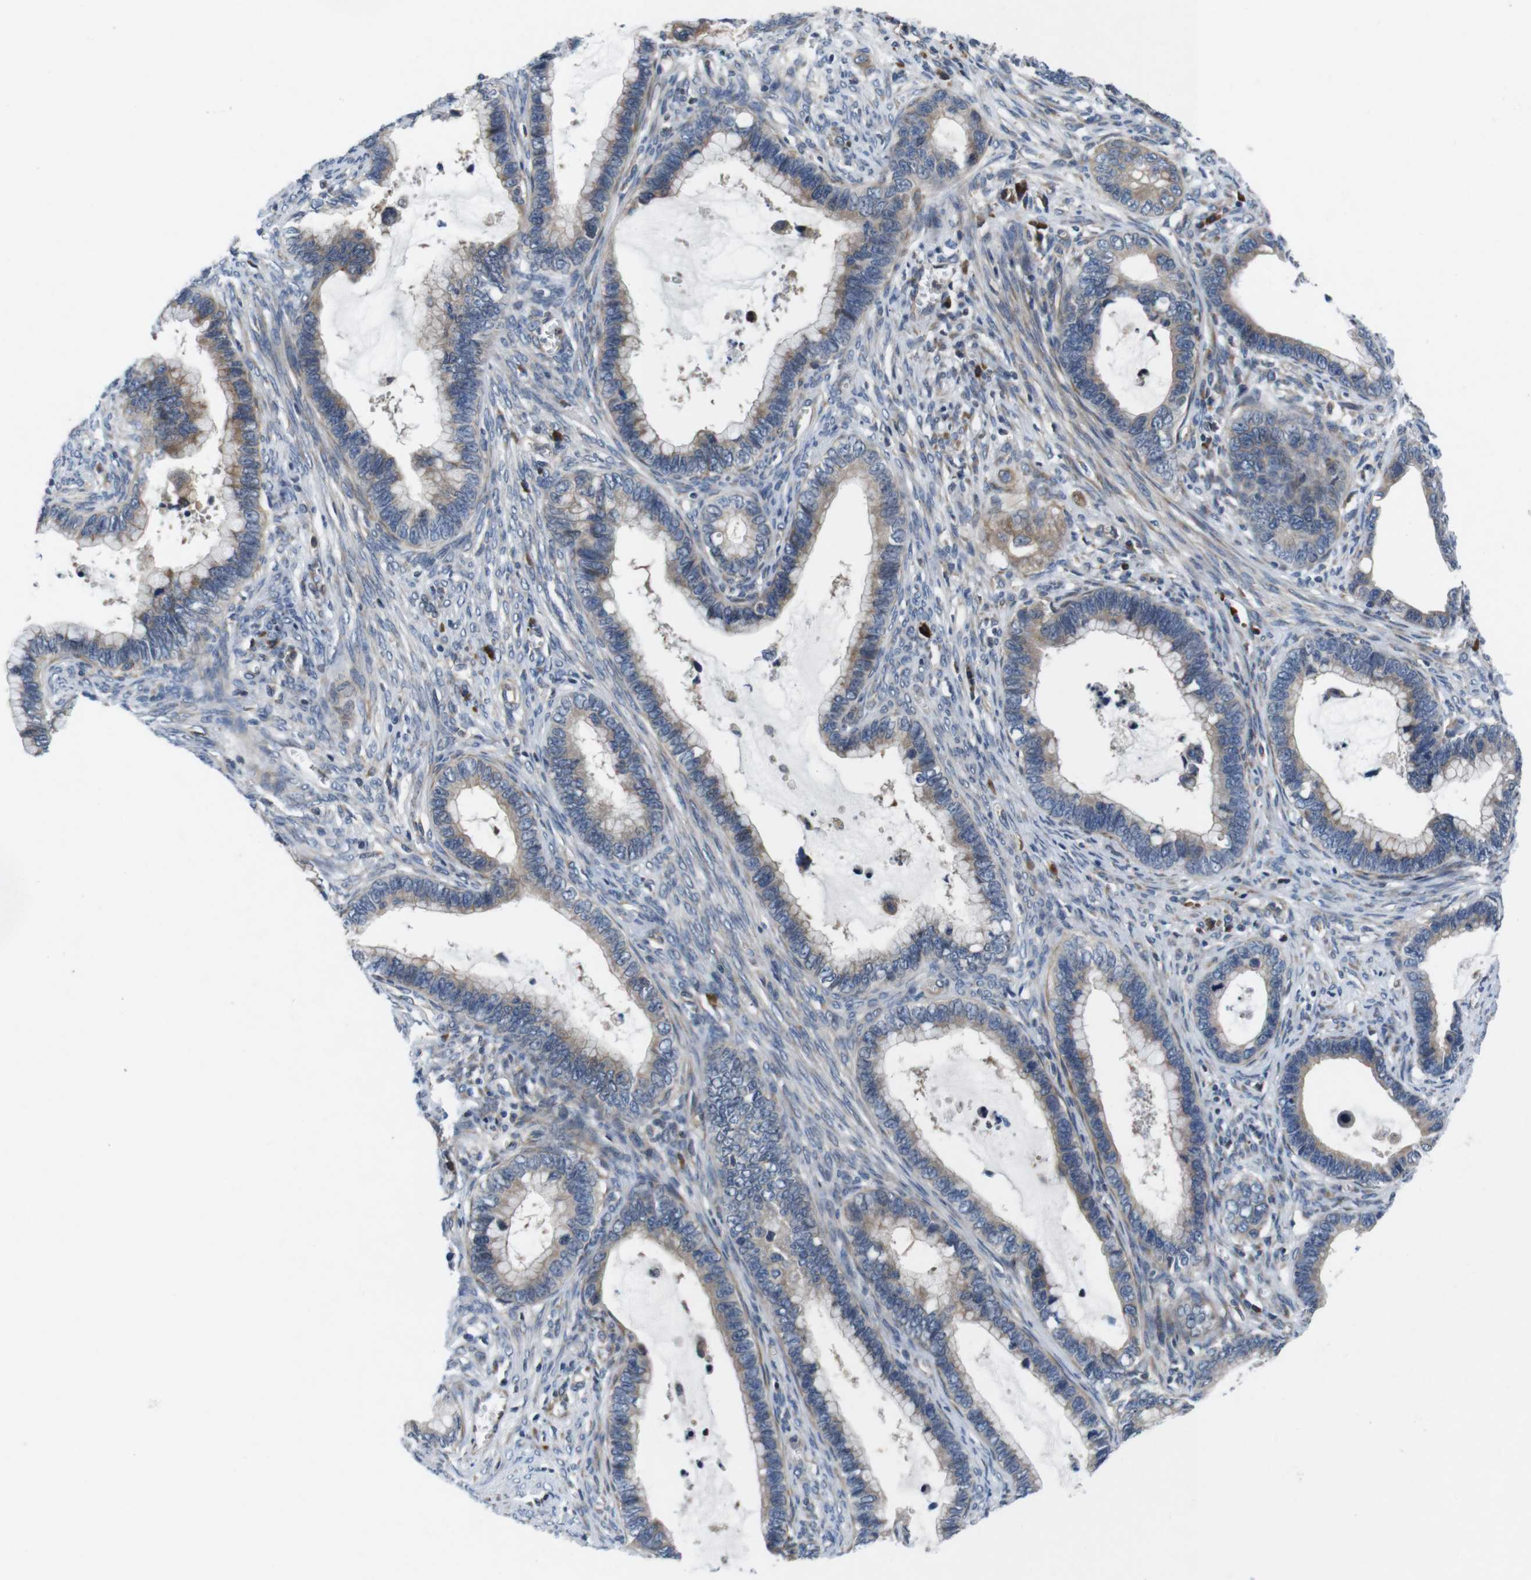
{"staining": {"intensity": "moderate", "quantity": "25%-75%", "location": "cytoplasmic/membranous"}, "tissue": "cervical cancer", "cell_type": "Tumor cells", "image_type": "cancer", "snomed": [{"axis": "morphology", "description": "Adenocarcinoma, NOS"}, {"axis": "topography", "description": "Cervix"}], "caption": "About 25%-75% of tumor cells in cervical cancer display moderate cytoplasmic/membranous protein positivity as visualized by brown immunohistochemical staining.", "gene": "JAK1", "patient": {"sex": "female", "age": 44}}